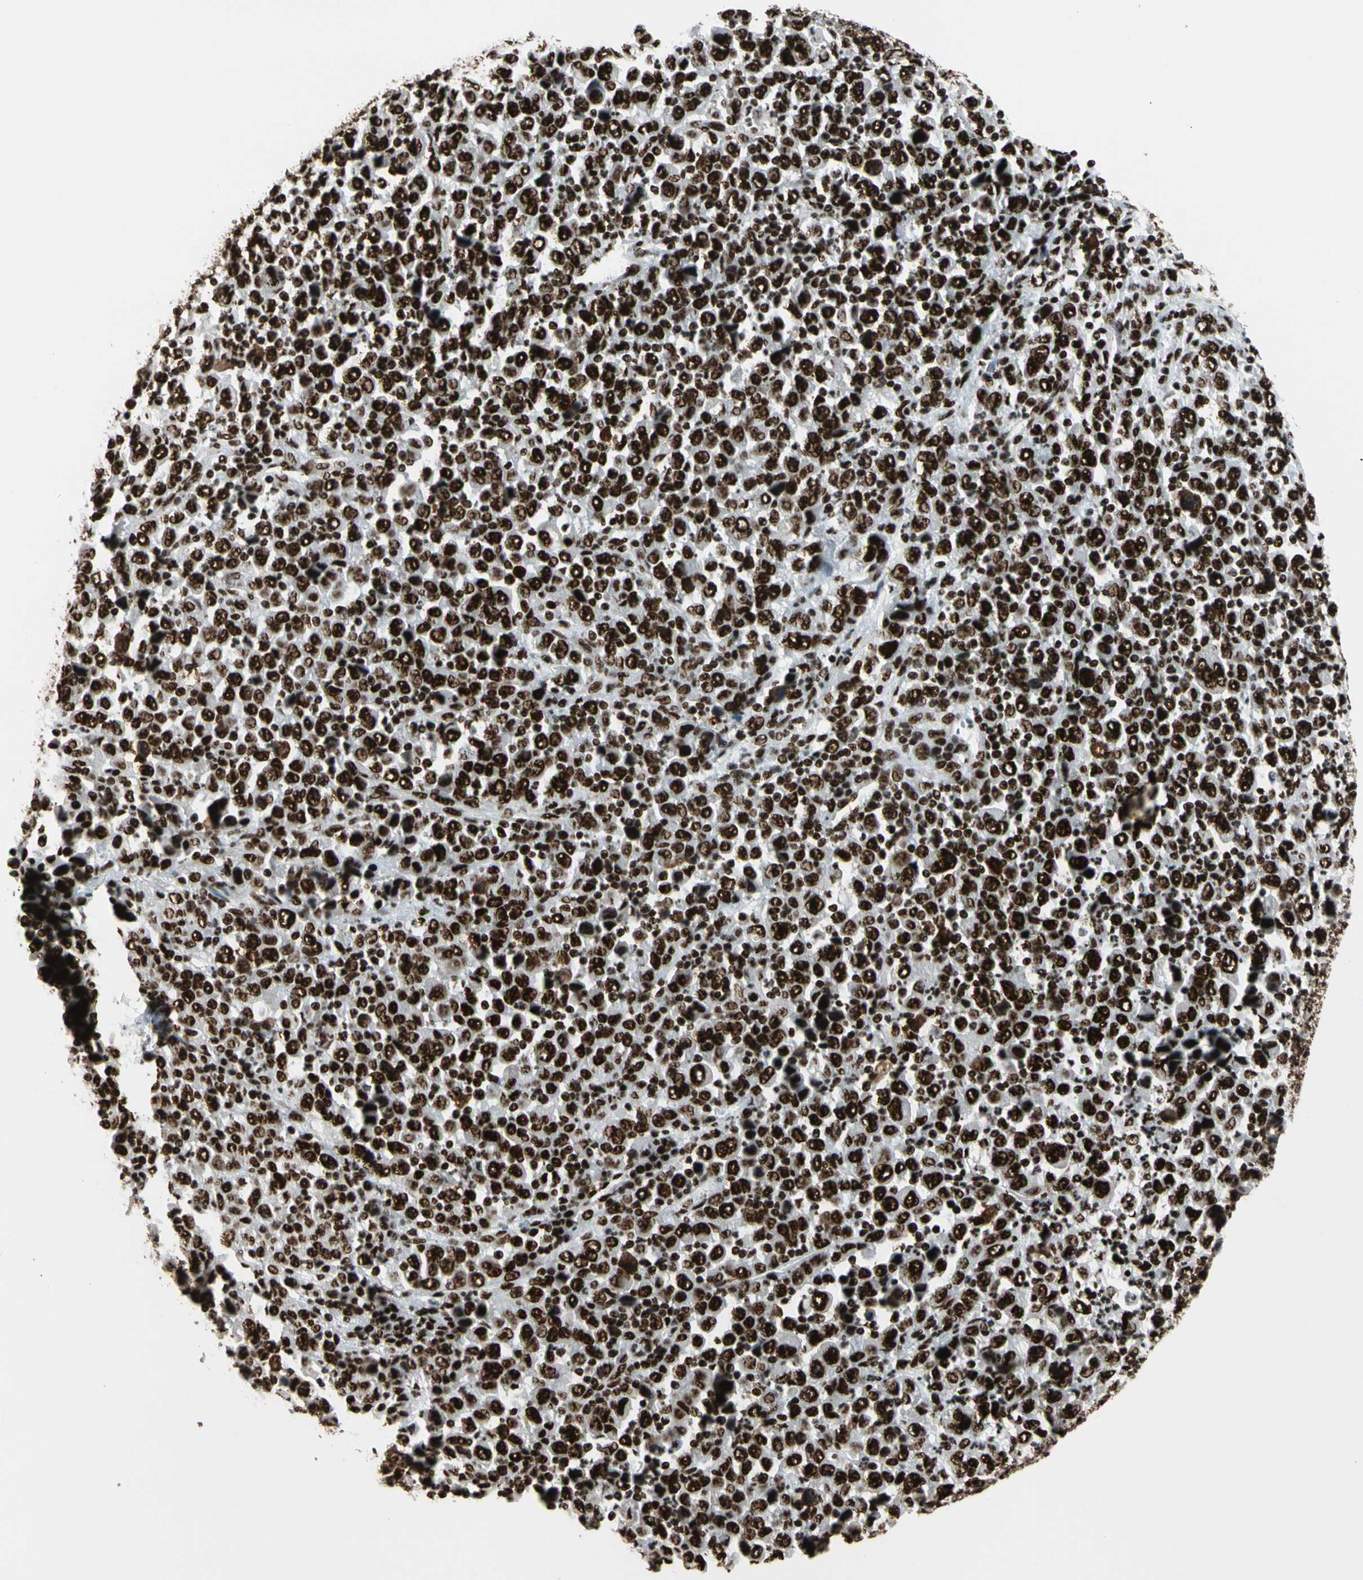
{"staining": {"intensity": "strong", "quantity": ">75%", "location": "nuclear"}, "tissue": "stomach cancer", "cell_type": "Tumor cells", "image_type": "cancer", "snomed": [{"axis": "morphology", "description": "Normal tissue, NOS"}, {"axis": "morphology", "description": "Adenocarcinoma, NOS"}, {"axis": "topography", "description": "Stomach, upper"}, {"axis": "topography", "description": "Stomach"}], "caption": "Human stomach cancer stained with a protein marker displays strong staining in tumor cells.", "gene": "CCAR1", "patient": {"sex": "male", "age": 59}}